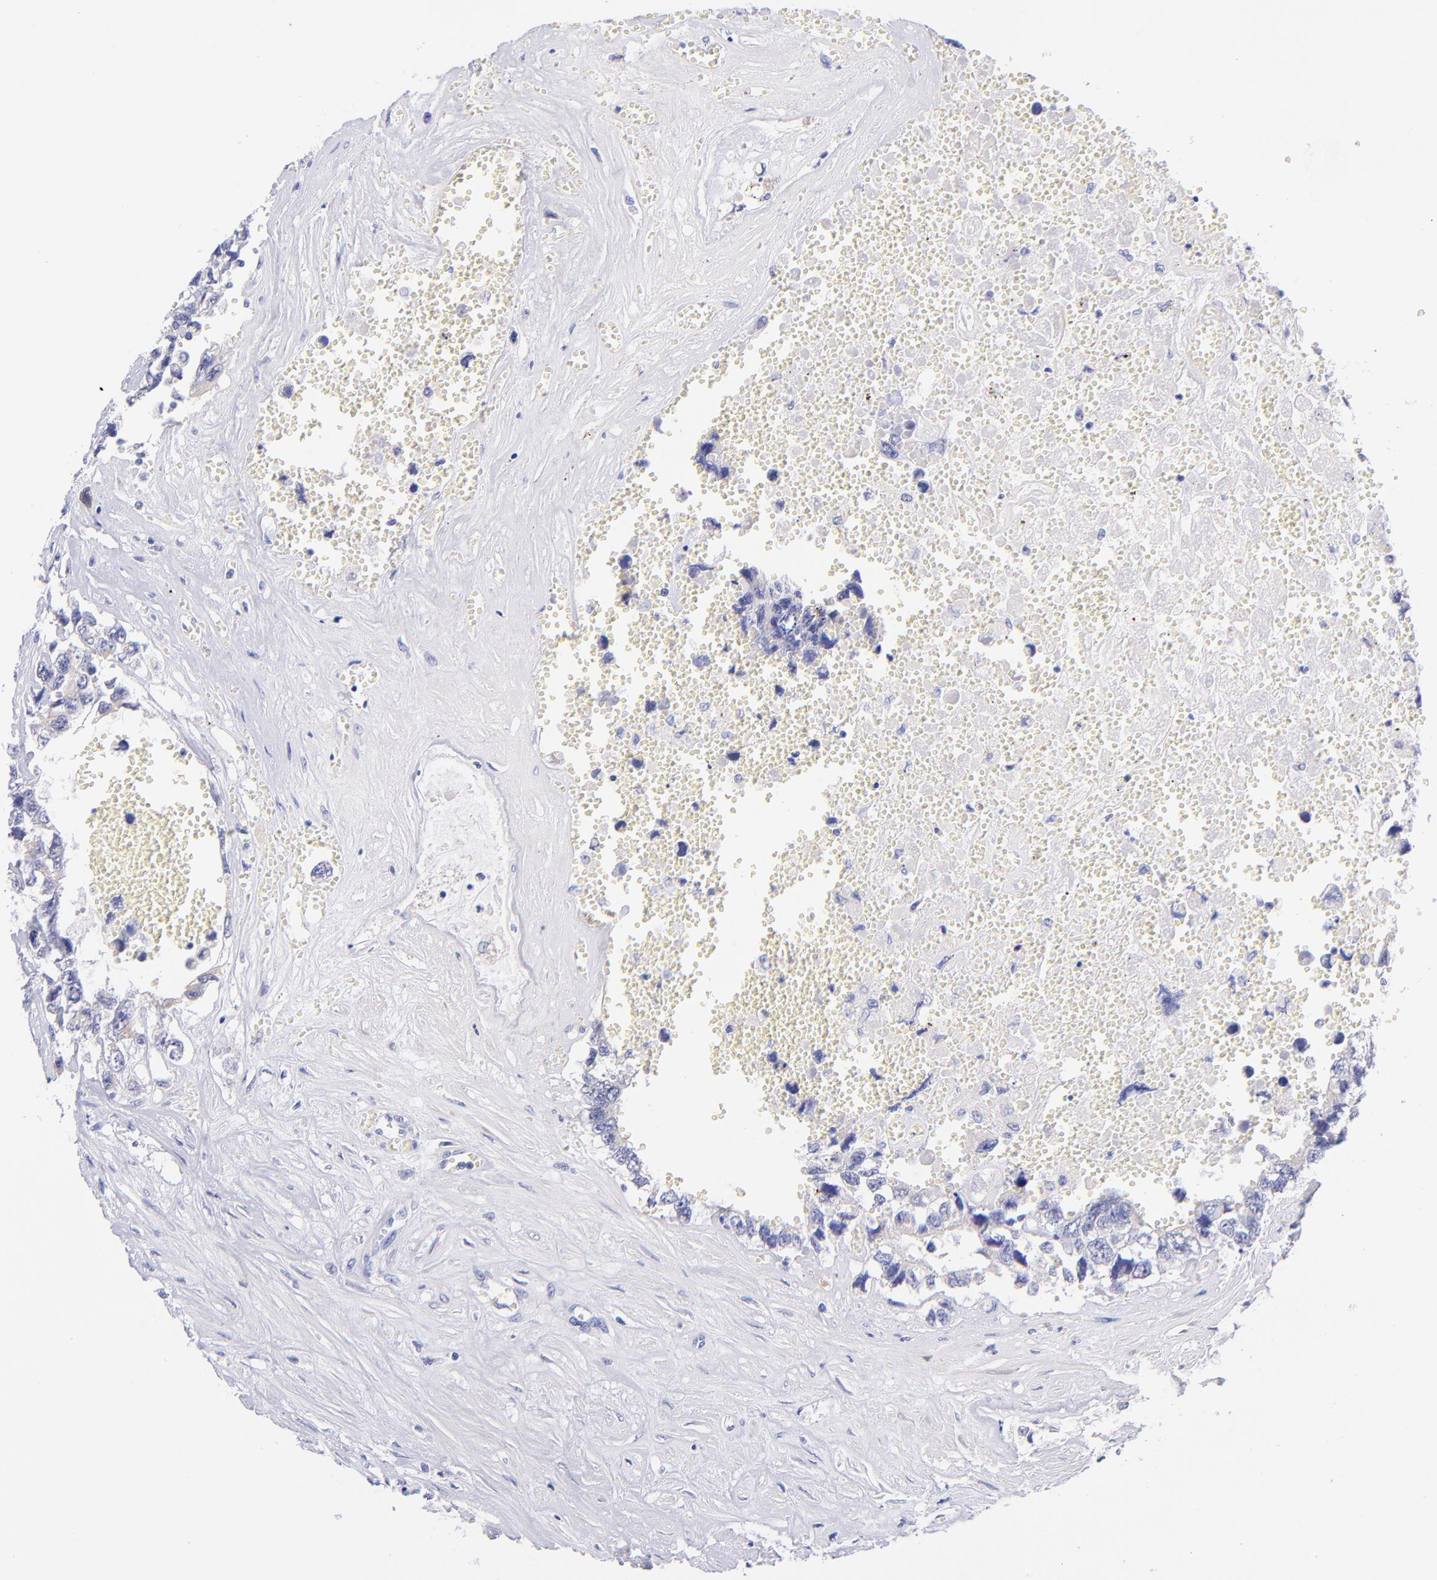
{"staining": {"intensity": "negative", "quantity": "none", "location": "none"}, "tissue": "testis cancer", "cell_type": "Tumor cells", "image_type": "cancer", "snomed": [{"axis": "morphology", "description": "Carcinoma, Embryonal, NOS"}, {"axis": "topography", "description": "Testis"}], "caption": "The image shows no significant positivity in tumor cells of testis embryonal carcinoma. (DAB (3,3'-diaminobenzidine) immunohistochemistry visualized using brightfield microscopy, high magnification).", "gene": "RAB3B", "patient": {"sex": "male", "age": 31}}